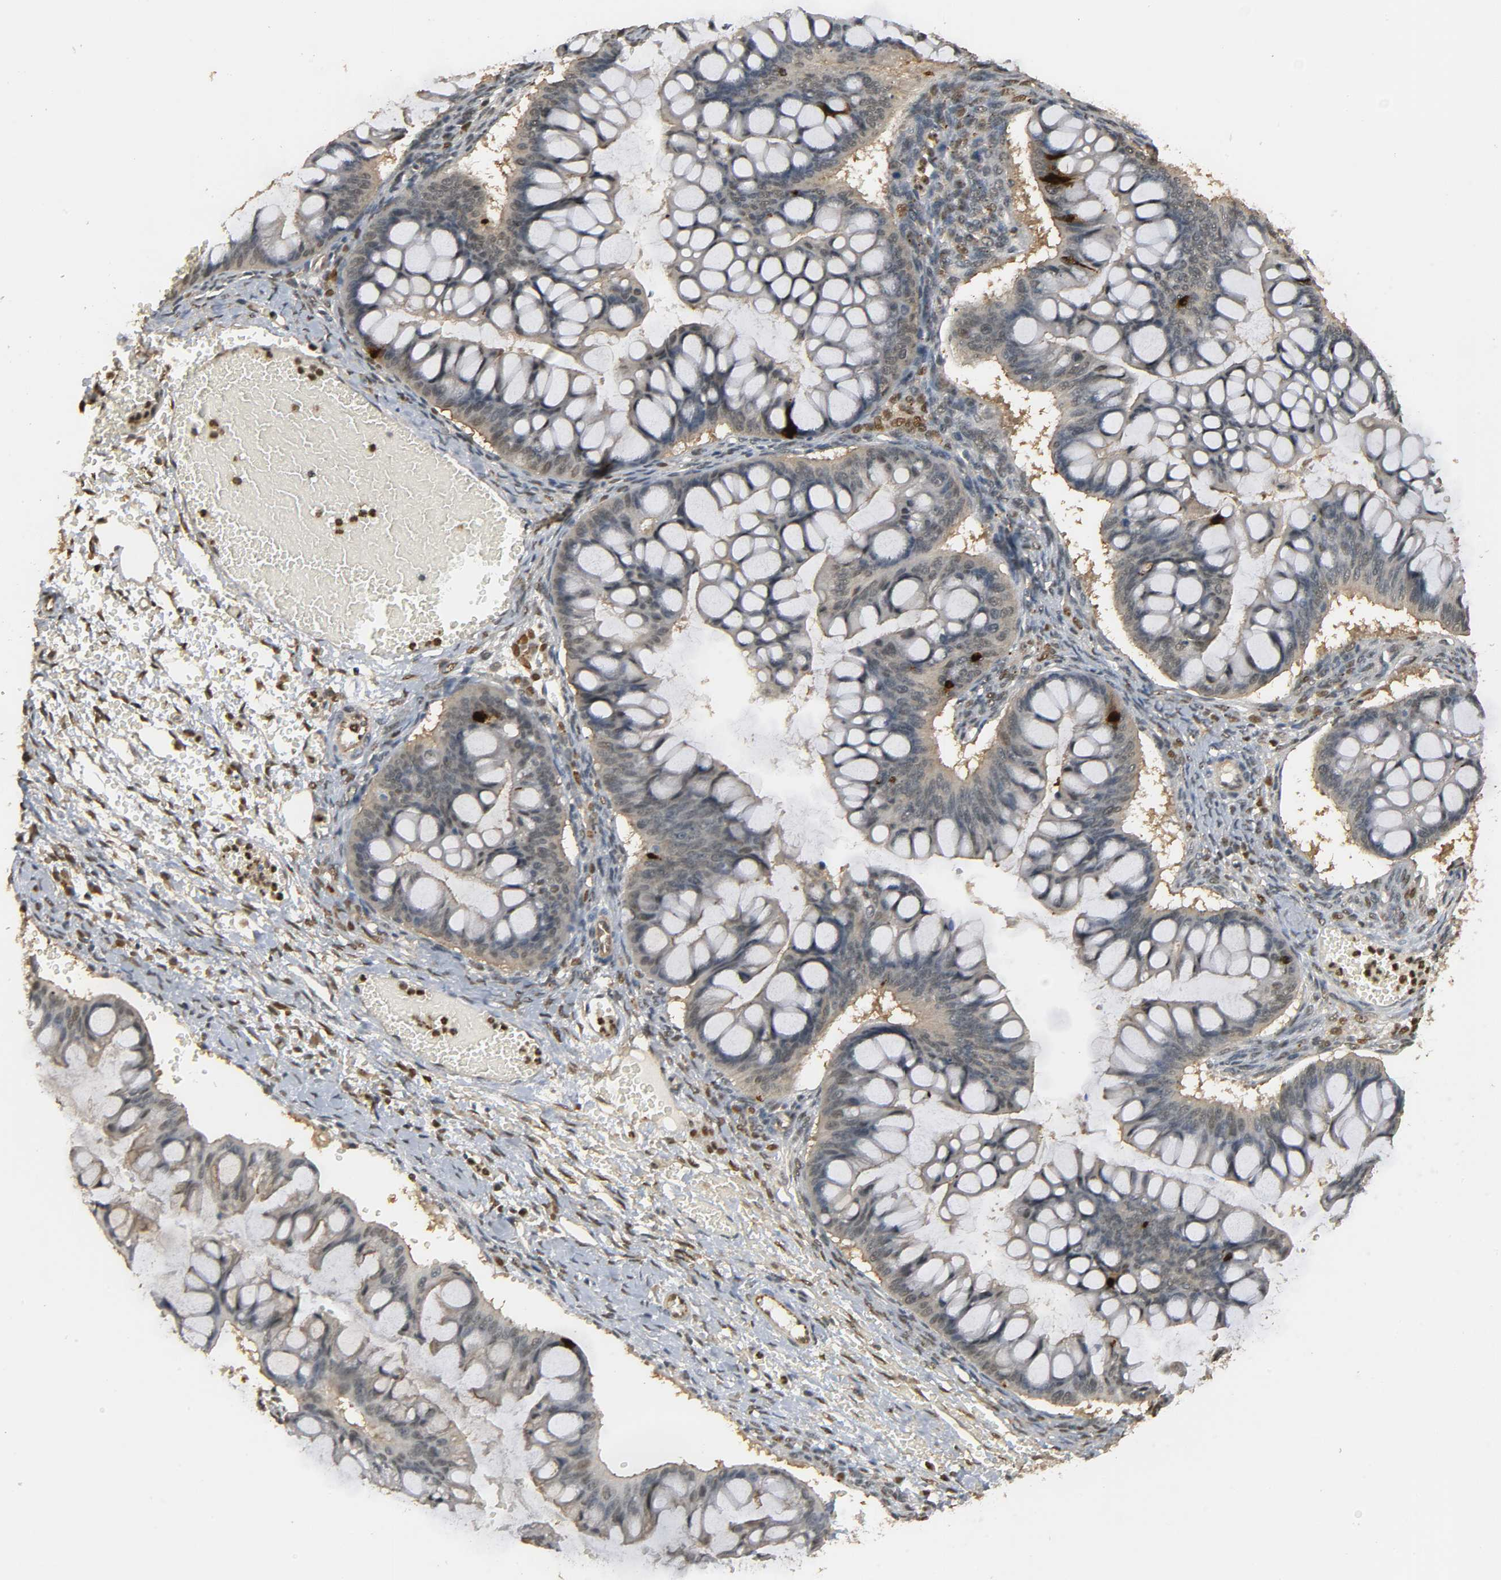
{"staining": {"intensity": "weak", "quantity": ">75%", "location": "cytoplasmic/membranous"}, "tissue": "ovarian cancer", "cell_type": "Tumor cells", "image_type": "cancer", "snomed": [{"axis": "morphology", "description": "Cystadenocarcinoma, mucinous, NOS"}, {"axis": "topography", "description": "Ovary"}], "caption": "Immunohistochemical staining of ovarian cancer displays low levels of weak cytoplasmic/membranous protein positivity in approximately >75% of tumor cells.", "gene": "ZFPM2", "patient": {"sex": "female", "age": 73}}